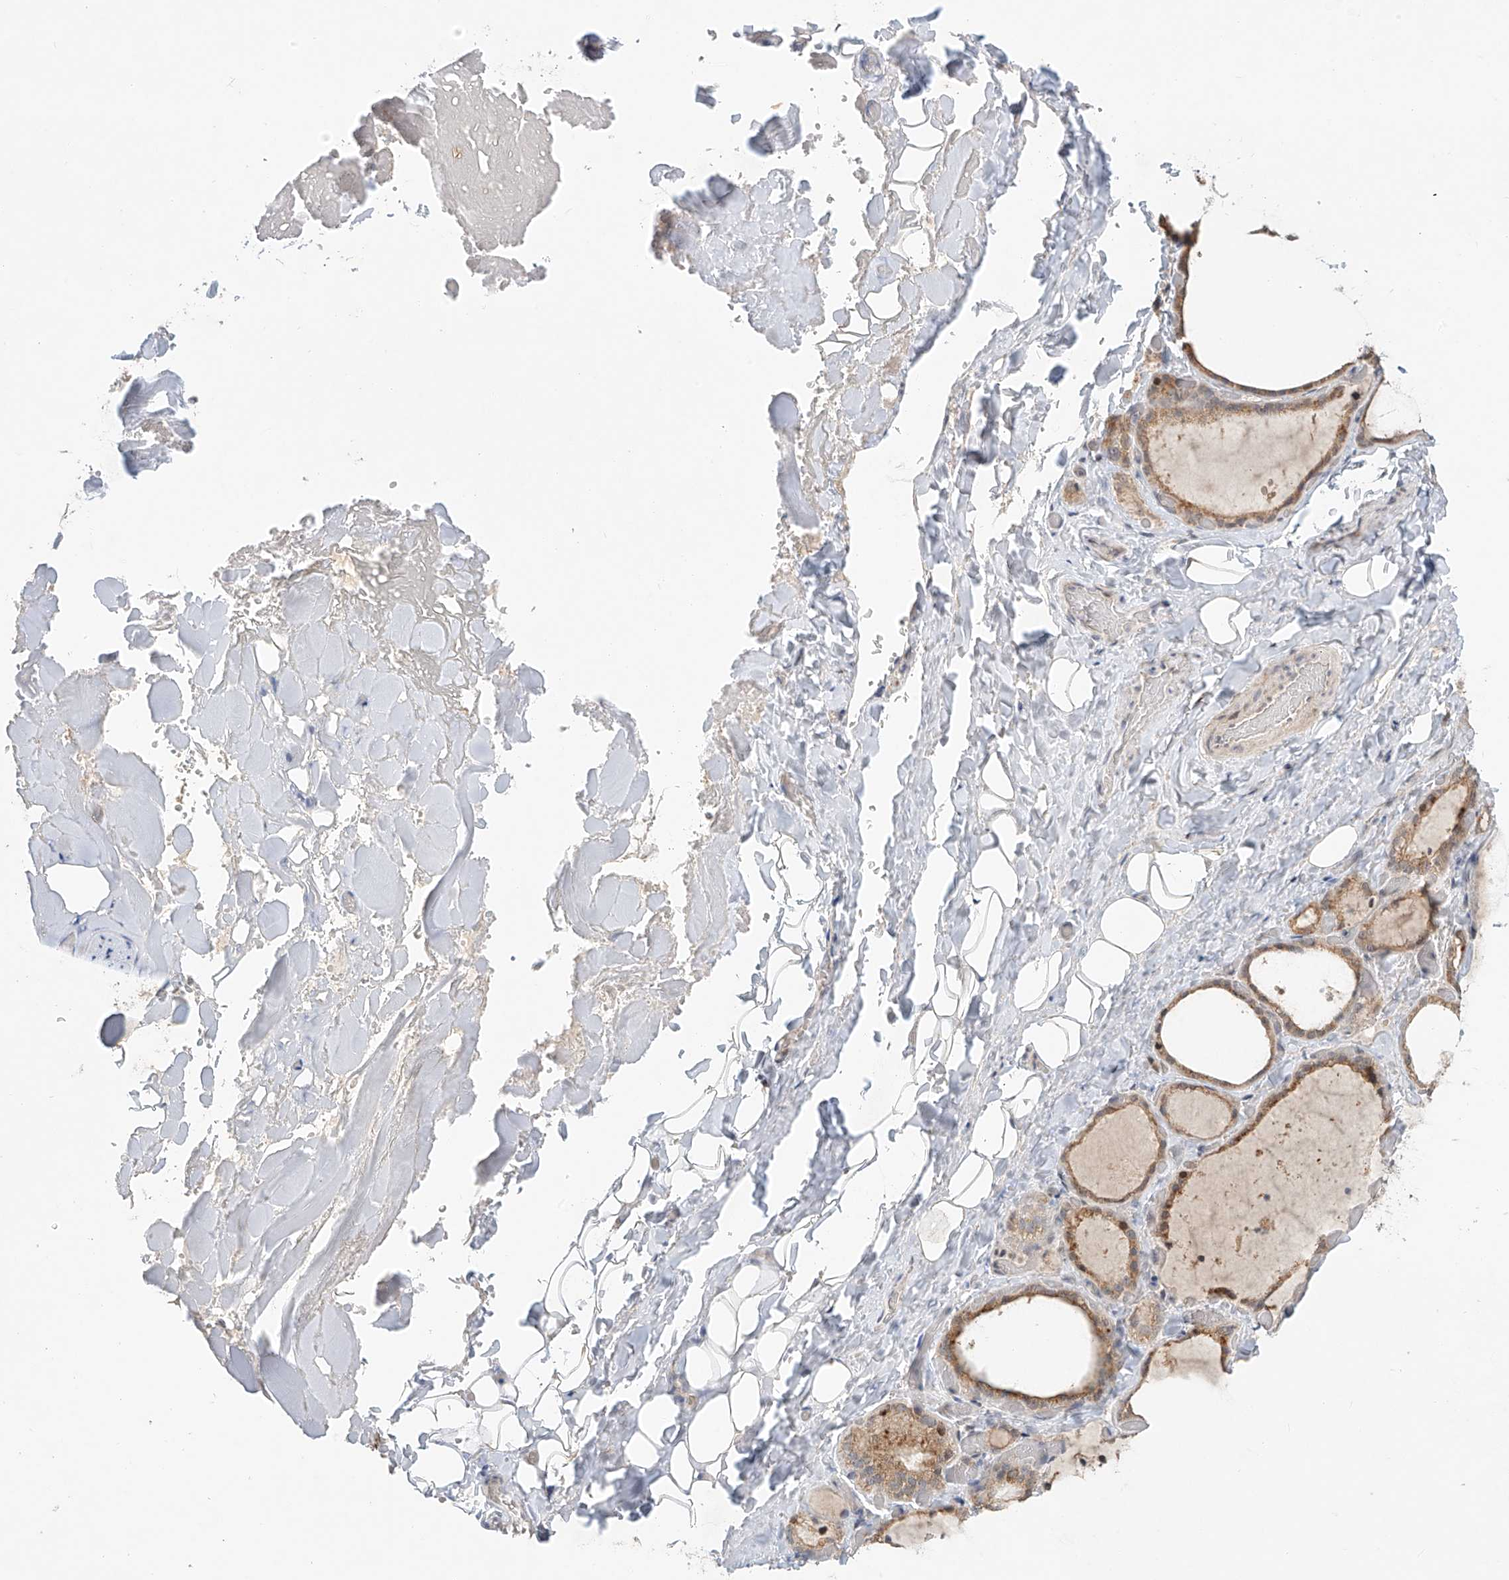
{"staining": {"intensity": "moderate", "quantity": ">75%", "location": "cytoplasmic/membranous"}, "tissue": "thyroid gland", "cell_type": "Glandular cells", "image_type": "normal", "snomed": [{"axis": "morphology", "description": "Normal tissue, NOS"}, {"axis": "topography", "description": "Thyroid gland"}], "caption": "Immunohistochemical staining of benign thyroid gland demonstrates moderate cytoplasmic/membranous protein staining in approximately >75% of glandular cells. (Stains: DAB (3,3'-diaminobenzidine) in brown, nuclei in blue, Microscopy: brightfield microscopy at high magnification).", "gene": "SYTL3", "patient": {"sex": "female", "age": 44}}